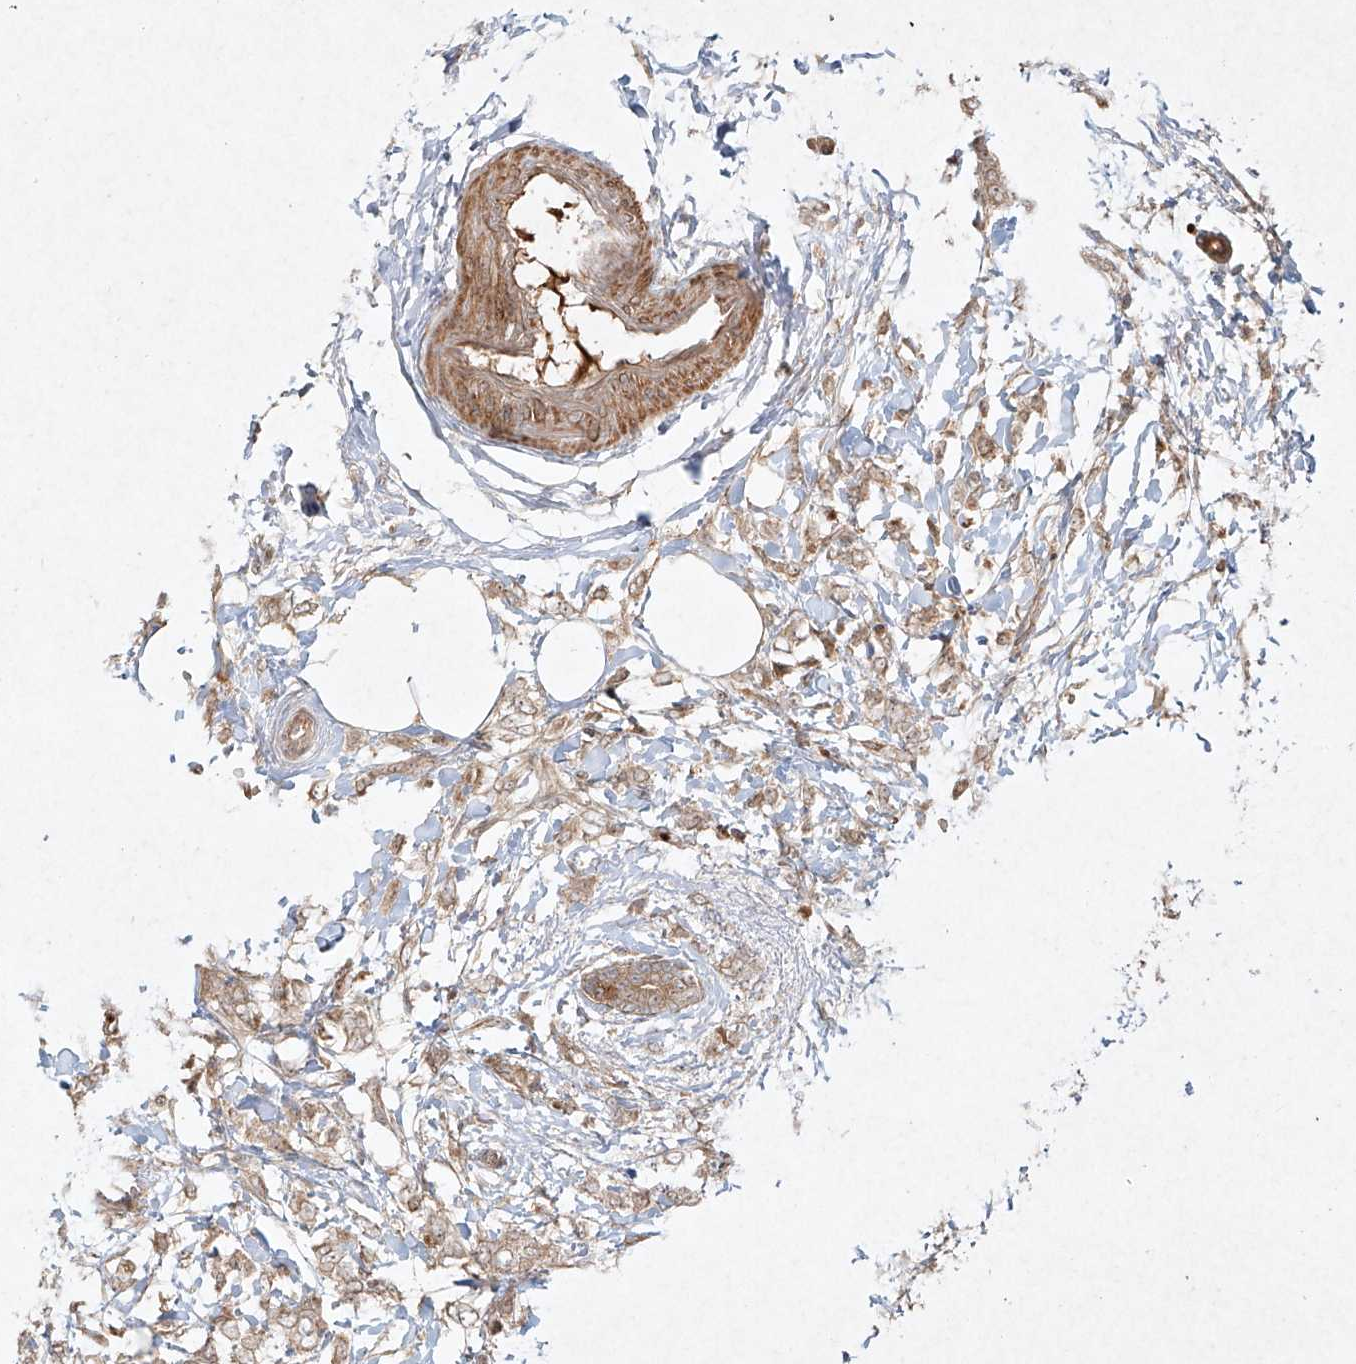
{"staining": {"intensity": "weak", "quantity": ">75%", "location": "cytoplasmic/membranous"}, "tissue": "breast cancer", "cell_type": "Tumor cells", "image_type": "cancer", "snomed": [{"axis": "morphology", "description": "Lobular carcinoma, in situ"}, {"axis": "morphology", "description": "Lobular carcinoma"}, {"axis": "topography", "description": "Breast"}], "caption": "Immunohistochemical staining of human breast cancer (lobular carcinoma) shows low levels of weak cytoplasmic/membranous protein positivity in approximately >75% of tumor cells.", "gene": "CYYR1", "patient": {"sex": "female", "age": 41}}